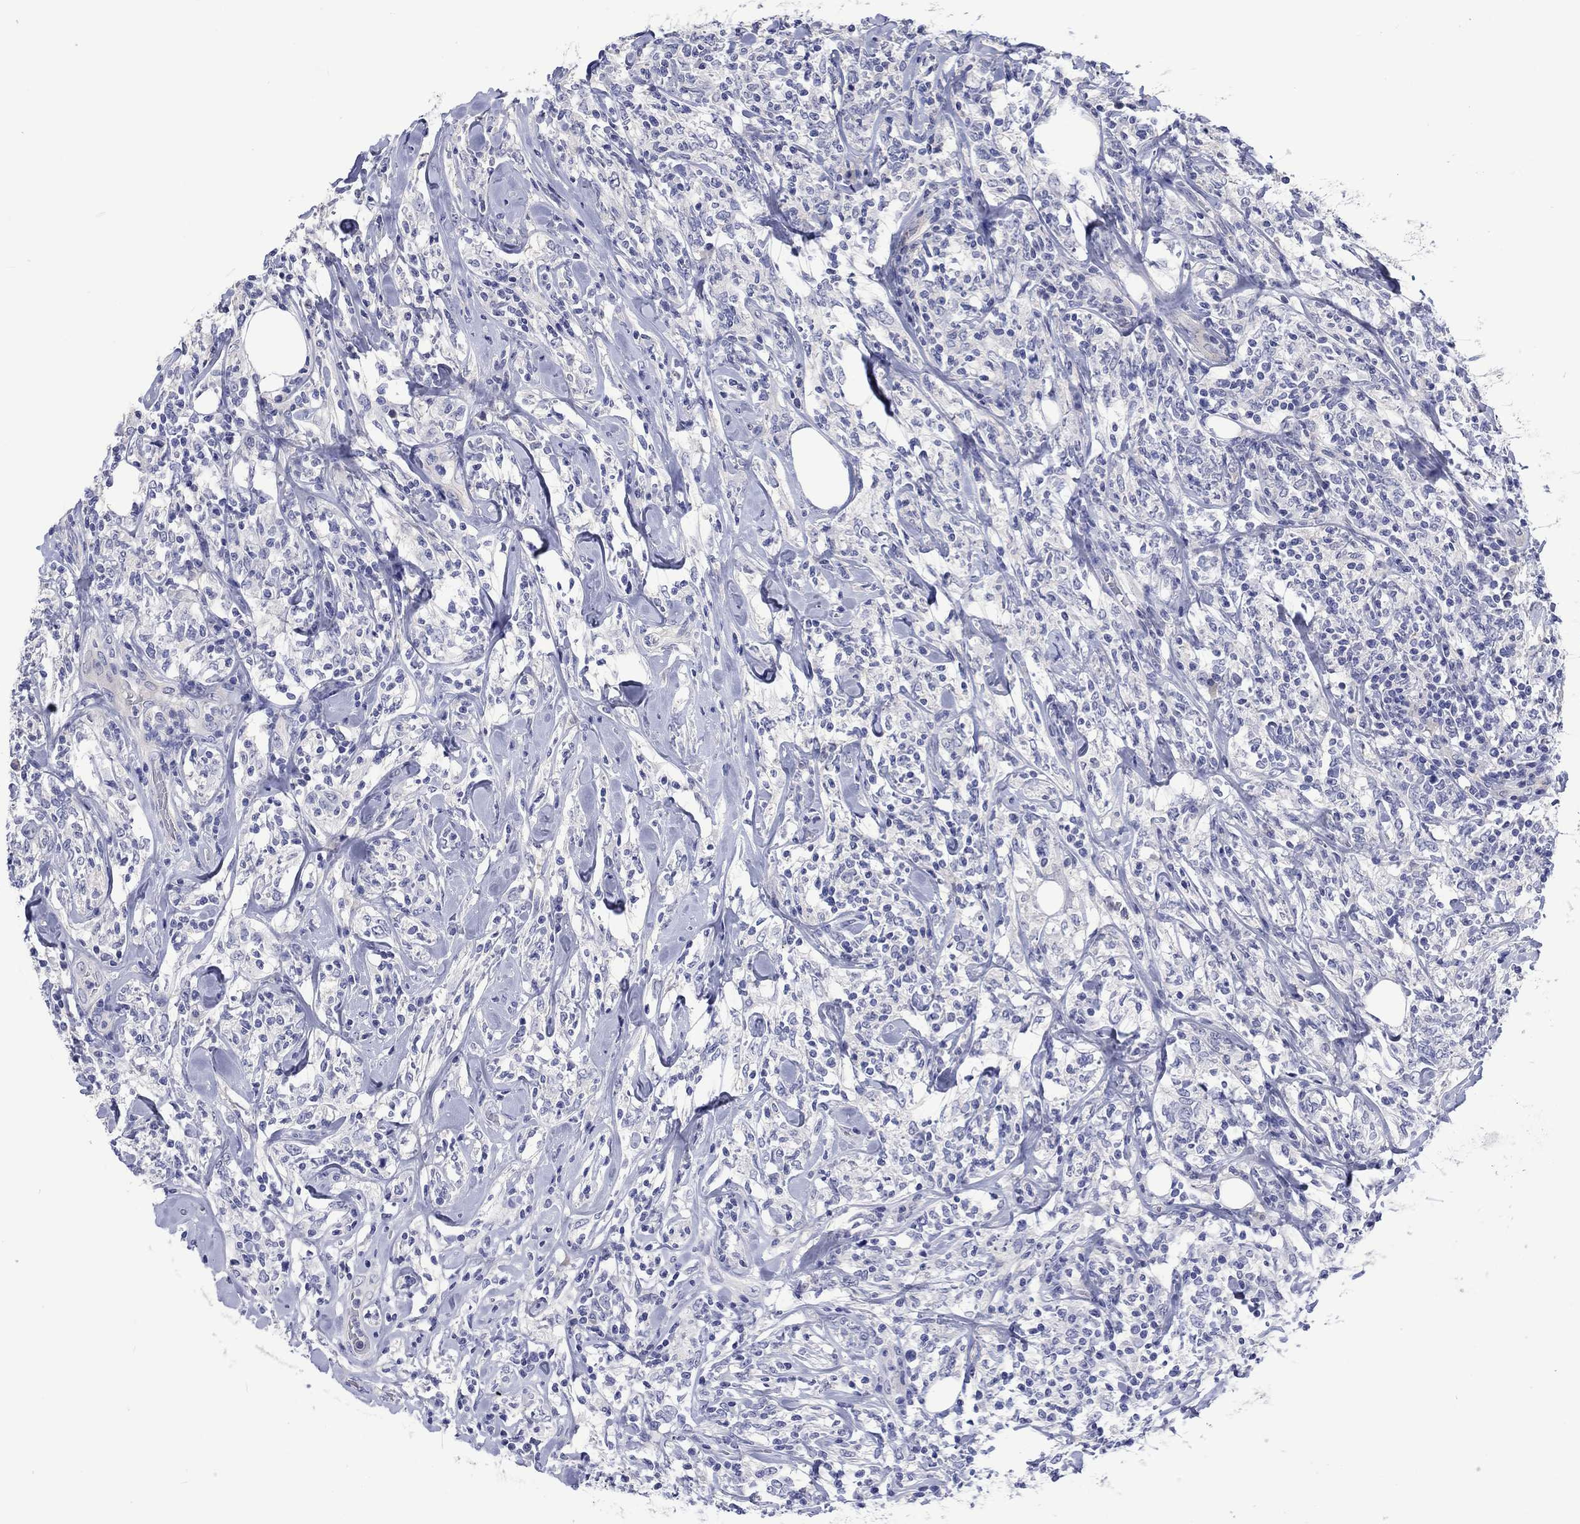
{"staining": {"intensity": "negative", "quantity": "none", "location": "none"}, "tissue": "lymphoma", "cell_type": "Tumor cells", "image_type": "cancer", "snomed": [{"axis": "morphology", "description": "Malignant lymphoma, non-Hodgkin's type, High grade"}, {"axis": "topography", "description": "Lymph node"}], "caption": "This is a histopathology image of immunohistochemistry staining of lymphoma, which shows no staining in tumor cells.", "gene": "TOMM20L", "patient": {"sex": "female", "age": 84}}